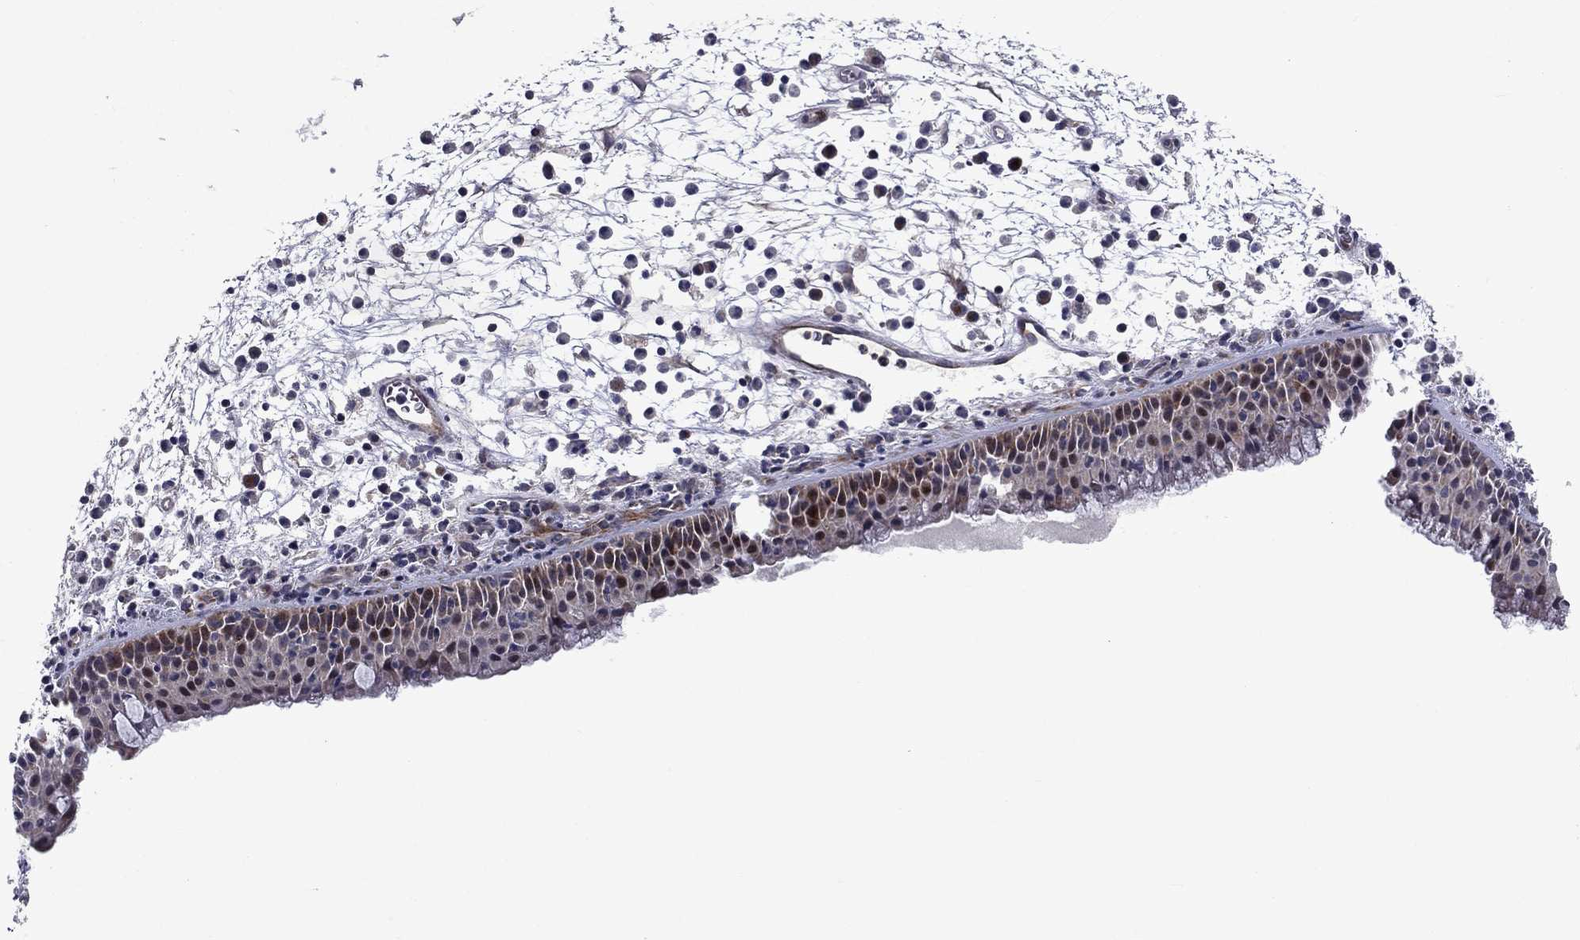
{"staining": {"intensity": "moderate", "quantity": "<25%", "location": "cytoplasmic/membranous,nuclear"}, "tissue": "nasopharynx", "cell_type": "Respiratory epithelial cells", "image_type": "normal", "snomed": [{"axis": "morphology", "description": "Normal tissue, NOS"}, {"axis": "topography", "description": "Nasopharynx"}], "caption": "Immunohistochemistry of unremarkable nasopharynx demonstrates low levels of moderate cytoplasmic/membranous,nuclear staining in approximately <25% of respiratory epithelial cells.", "gene": "MIOS", "patient": {"sex": "female", "age": 73}}